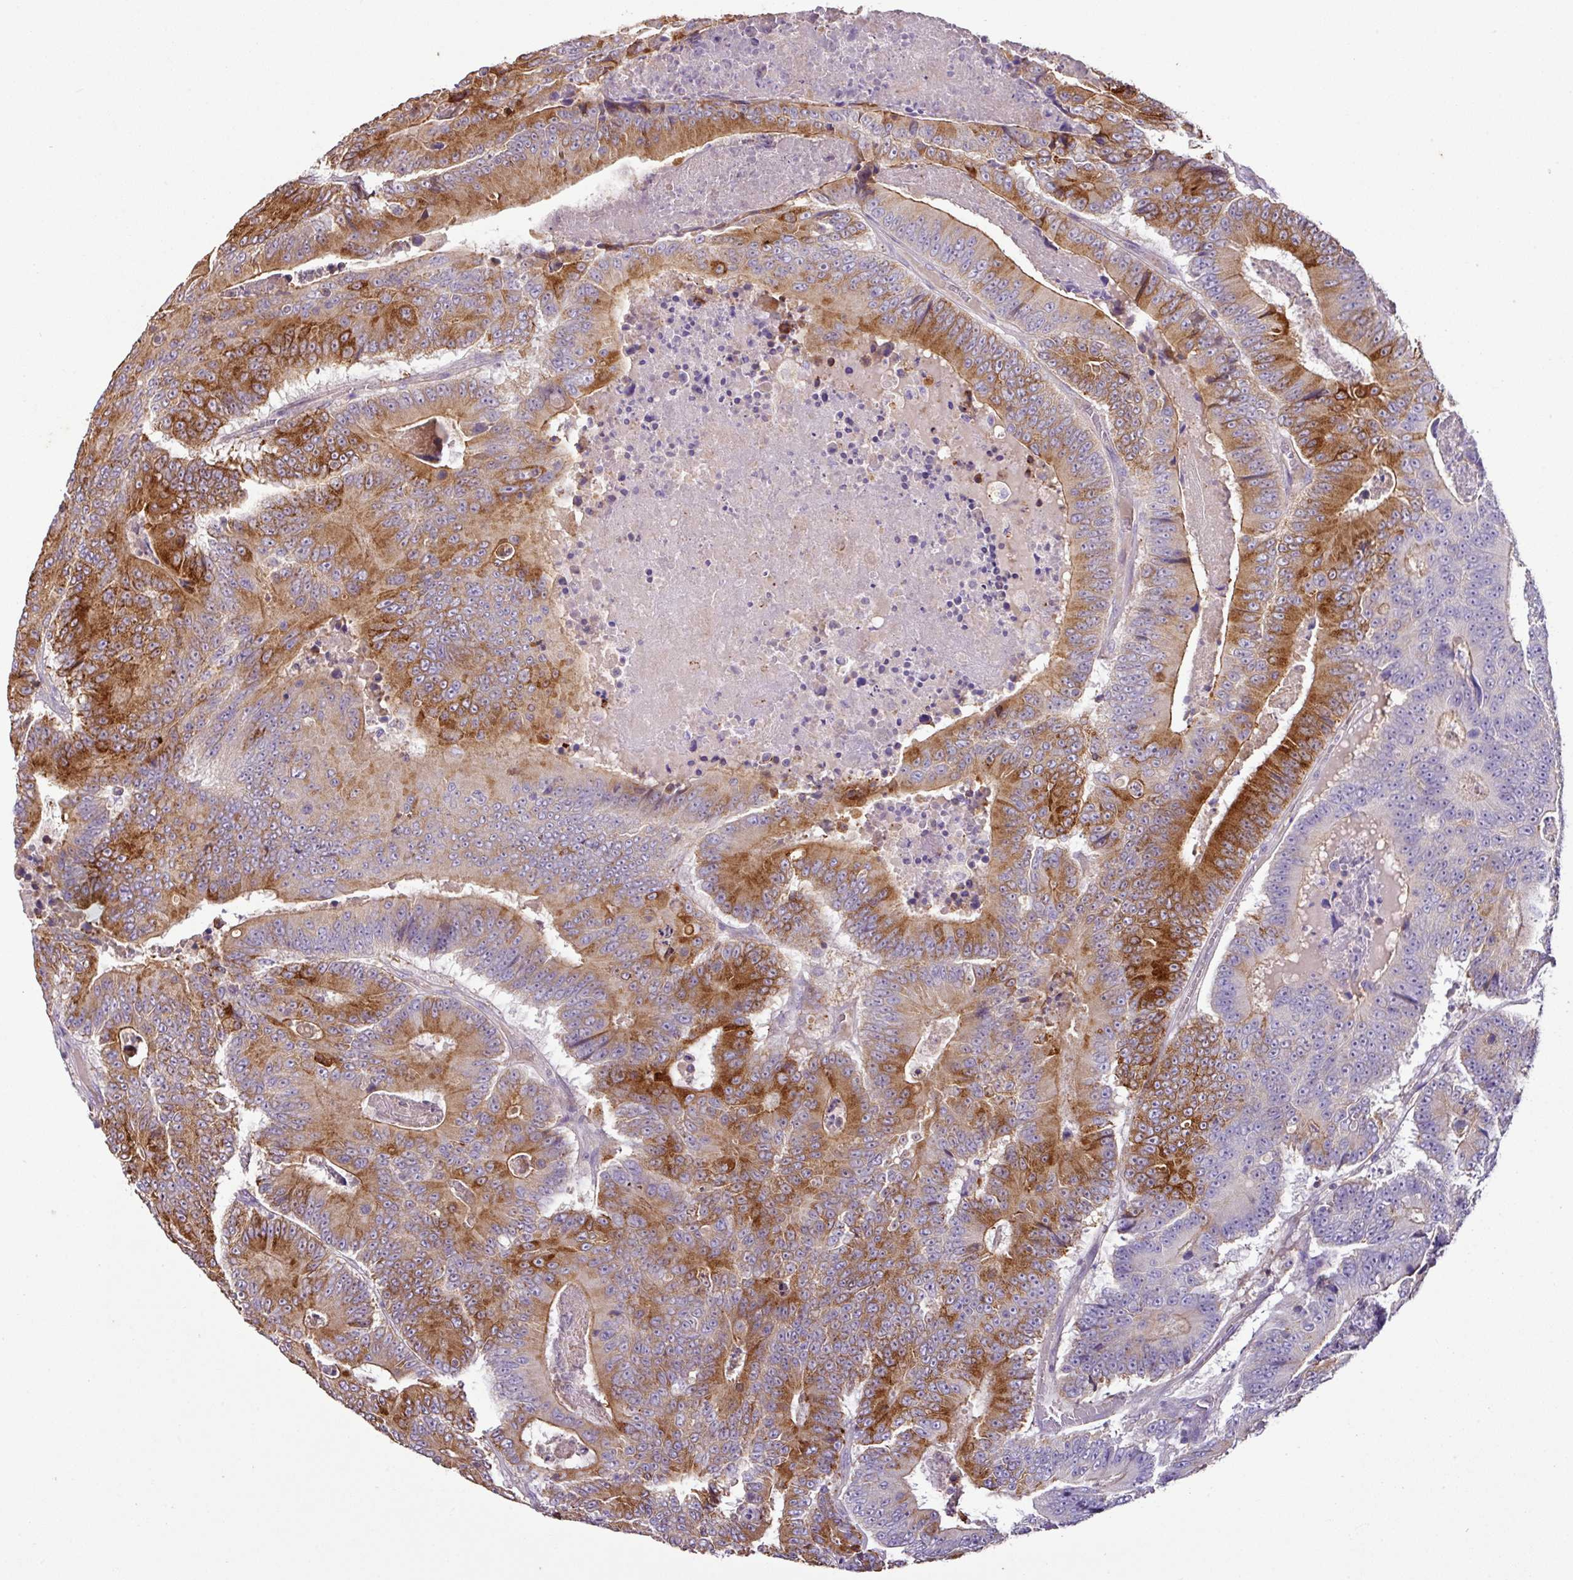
{"staining": {"intensity": "strong", "quantity": ">75%", "location": "cytoplasmic/membranous"}, "tissue": "colorectal cancer", "cell_type": "Tumor cells", "image_type": "cancer", "snomed": [{"axis": "morphology", "description": "Adenocarcinoma, NOS"}, {"axis": "topography", "description": "Colon"}], "caption": "A high-resolution micrograph shows immunohistochemistry (IHC) staining of colorectal adenocarcinoma, which demonstrates strong cytoplasmic/membranous expression in approximately >75% of tumor cells. Using DAB (3,3'-diaminobenzidine) (brown) and hematoxylin (blue) stains, captured at high magnification using brightfield microscopy.", "gene": "AGR3", "patient": {"sex": "male", "age": 83}}